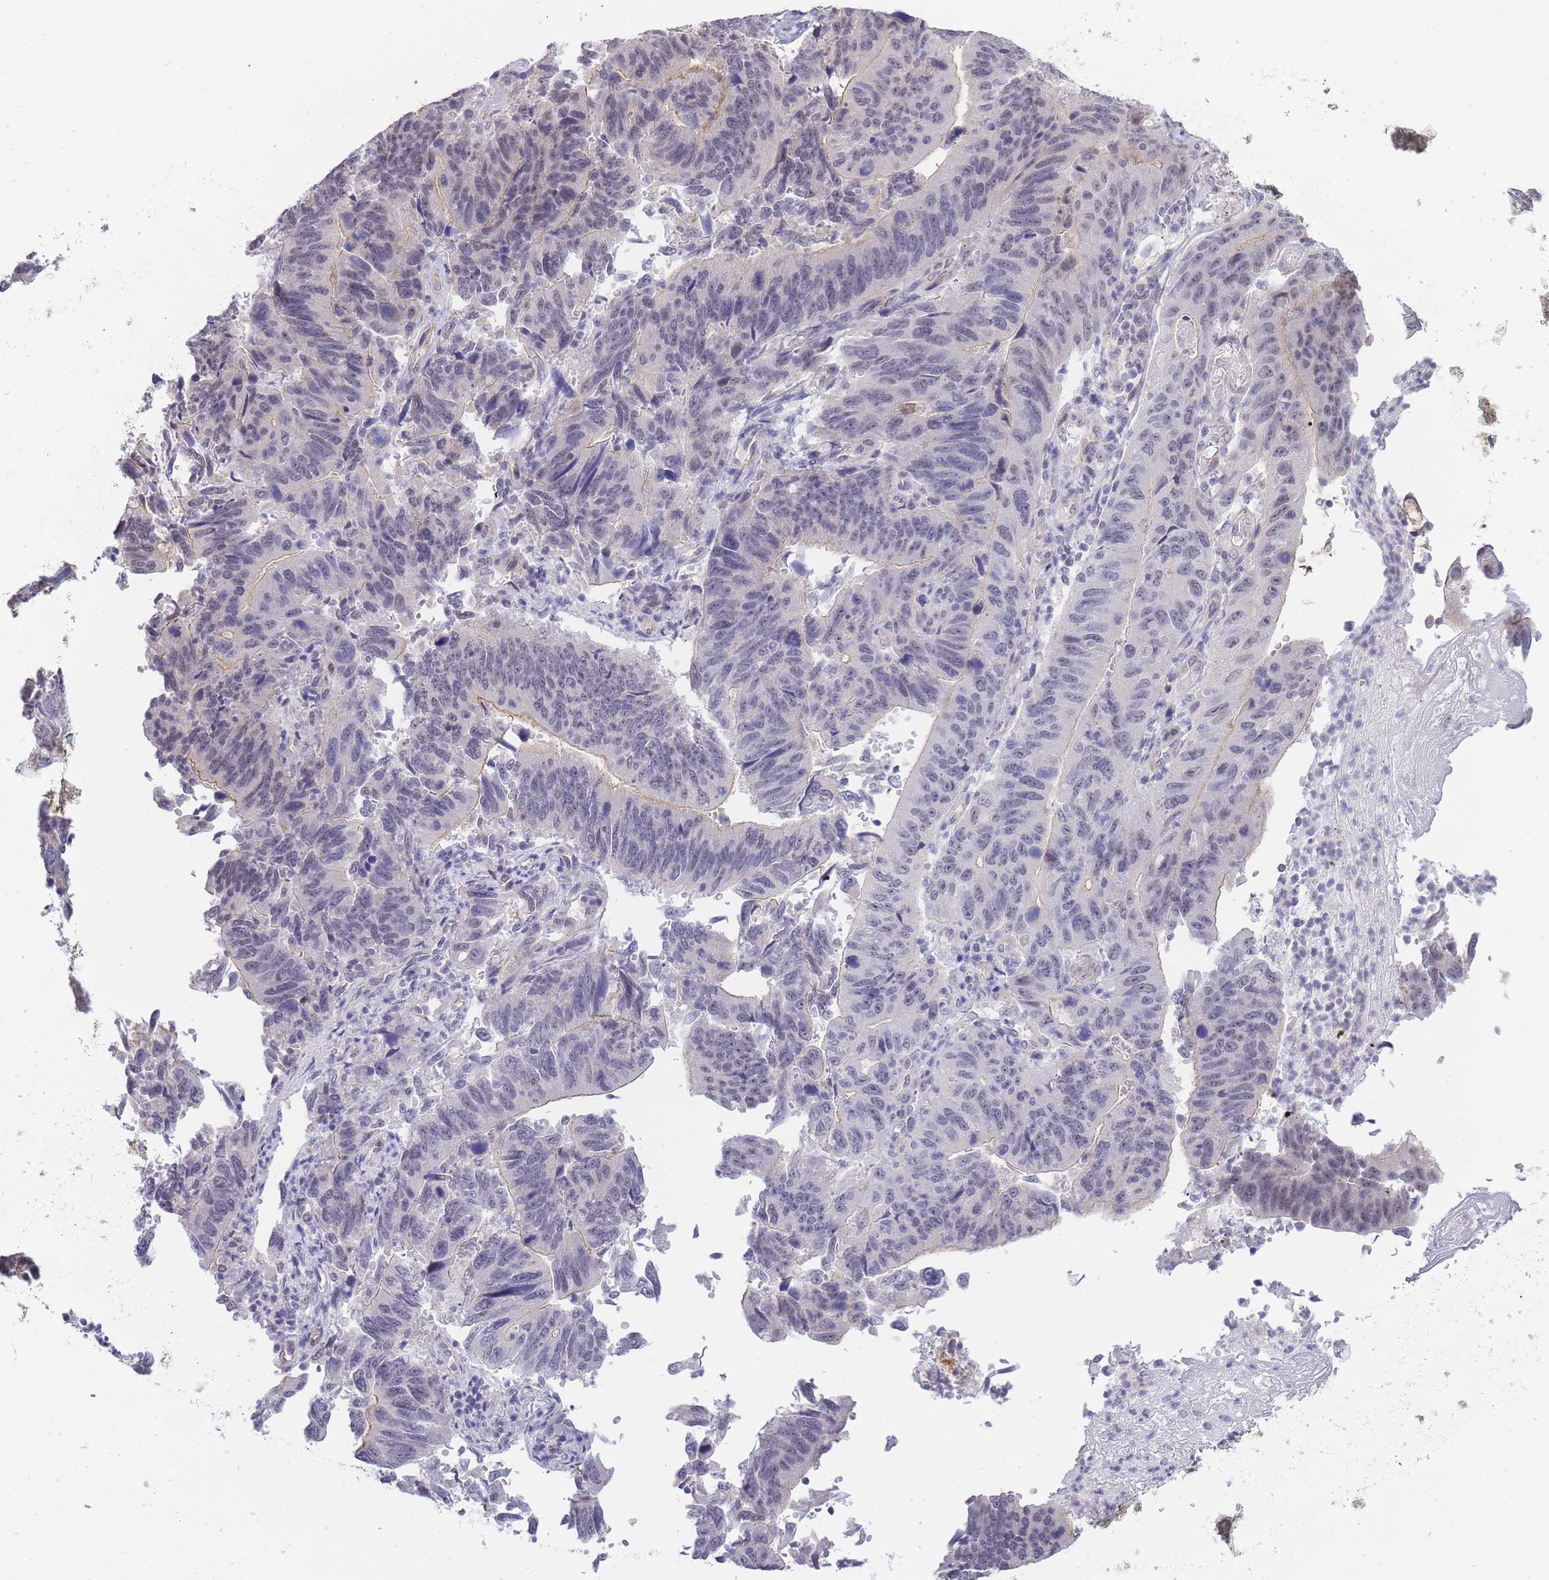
{"staining": {"intensity": "weak", "quantity": "<25%", "location": "nuclear"}, "tissue": "stomach cancer", "cell_type": "Tumor cells", "image_type": "cancer", "snomed": [{"axis": "morphology", "description": "Adenocarcinoma, NOS"}, {"axis": "topography", "description": "Stomach"}], "caption": "Tumor cells show no significant staining in stomach cancer.", "gene": "C19orf25", "patient": {"sex": "male", "age": 59}}